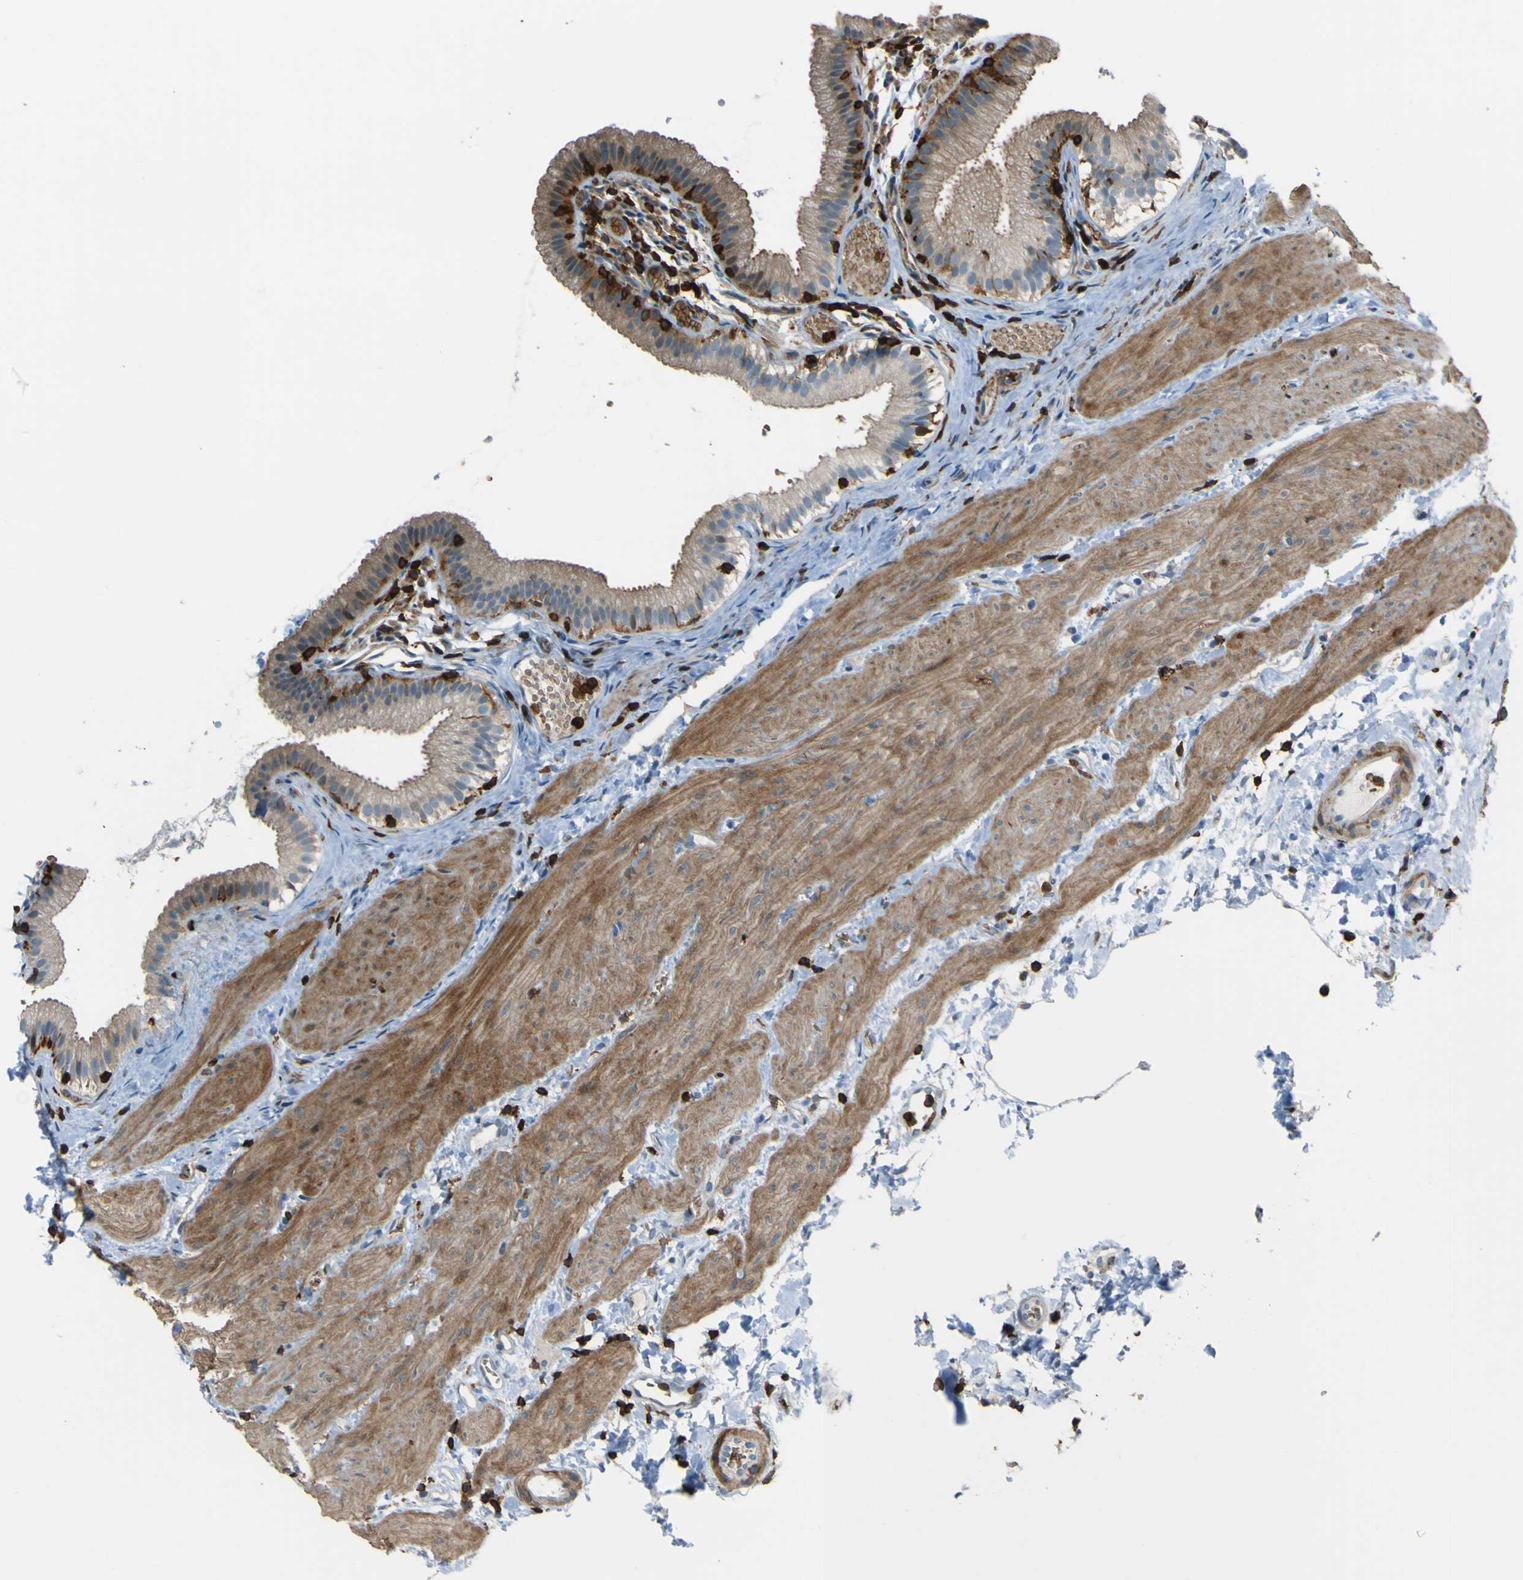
{"staining": {"intensity": "weak", "quantity": ">75%", "location": "cytoplasmic/membranous"}, "tissue": "gallbladder", "cell_type": "Glandular cells", "image_type": "normal", "snomed": [{"axis": "morphology", "description": "Normal tissue, NOS"}, {"axis": "topography", "description": "Gallbladder"}], "caption": "Gallbladder stained with DAB IHC exhibits low levels of weak cytoplasmic/membranous expression in about >75% of glandular cells. (Brightfield microscopy of DAB IHC at high magnification).", "gene": "PCDHB5", "patient": {"sex": "female", "age": 26}}